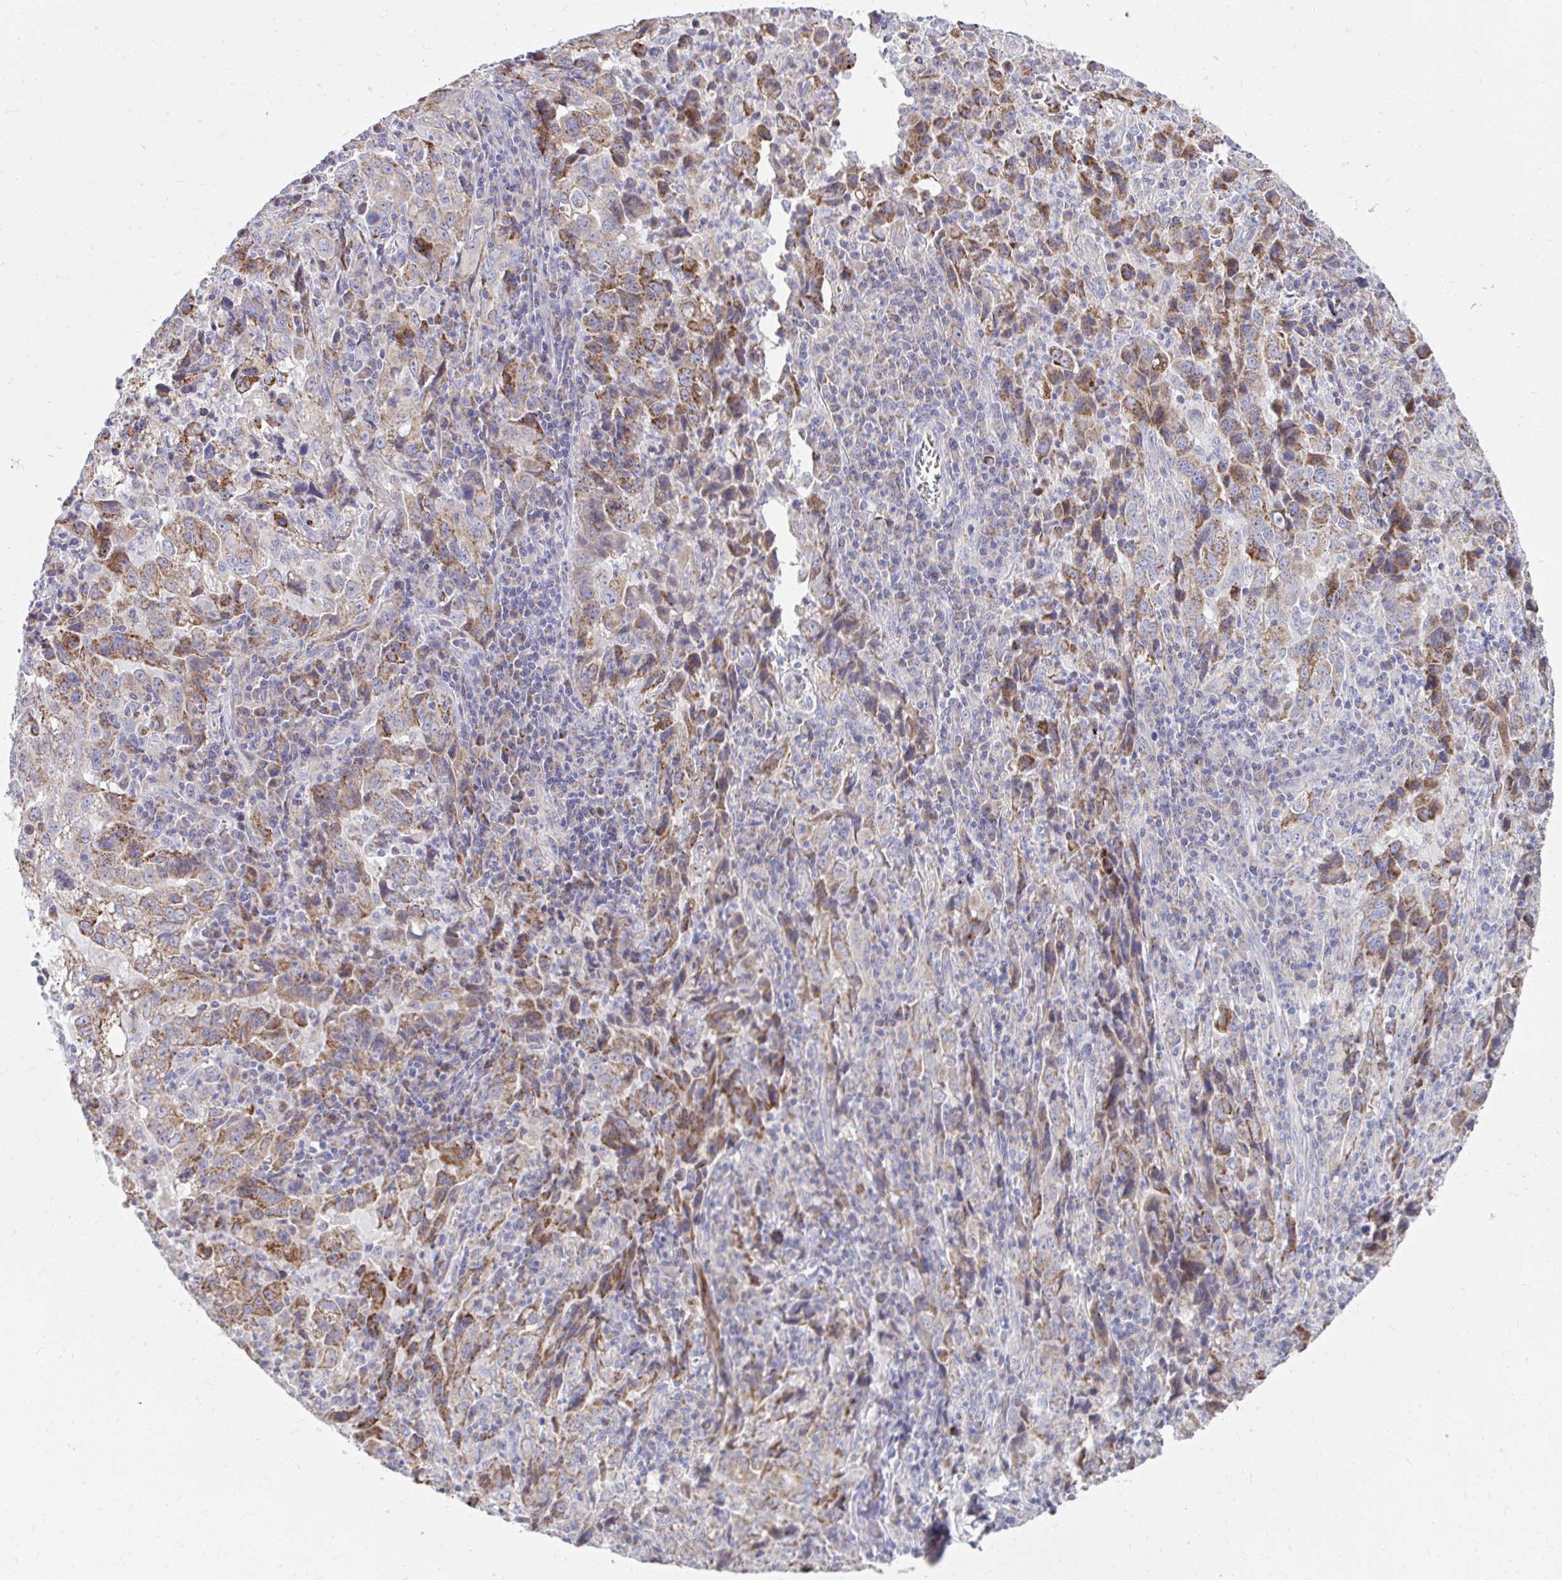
{"staining": {"intensity": "moderate", "quantity": "25%-75%", "location": "cytoplasmic/membranous"}, "tissue": "lung cancer", "cell_type": "Tumor cells", "image_type": "cancer", "snomed": [{"axis": "morphology", "description": "Adenocarcinoma, NOS"}, {"axis": "topography", "description": "Lung"}], "caption": "Protein analysis of lung cancer (adenocarcinoma) tissue displays moderate cytoplasmic/membranous staining in approximately 25%-75% of tumor cells.", "gene": "PRRG3", "patient": {"sex": "male", "age": 67}}